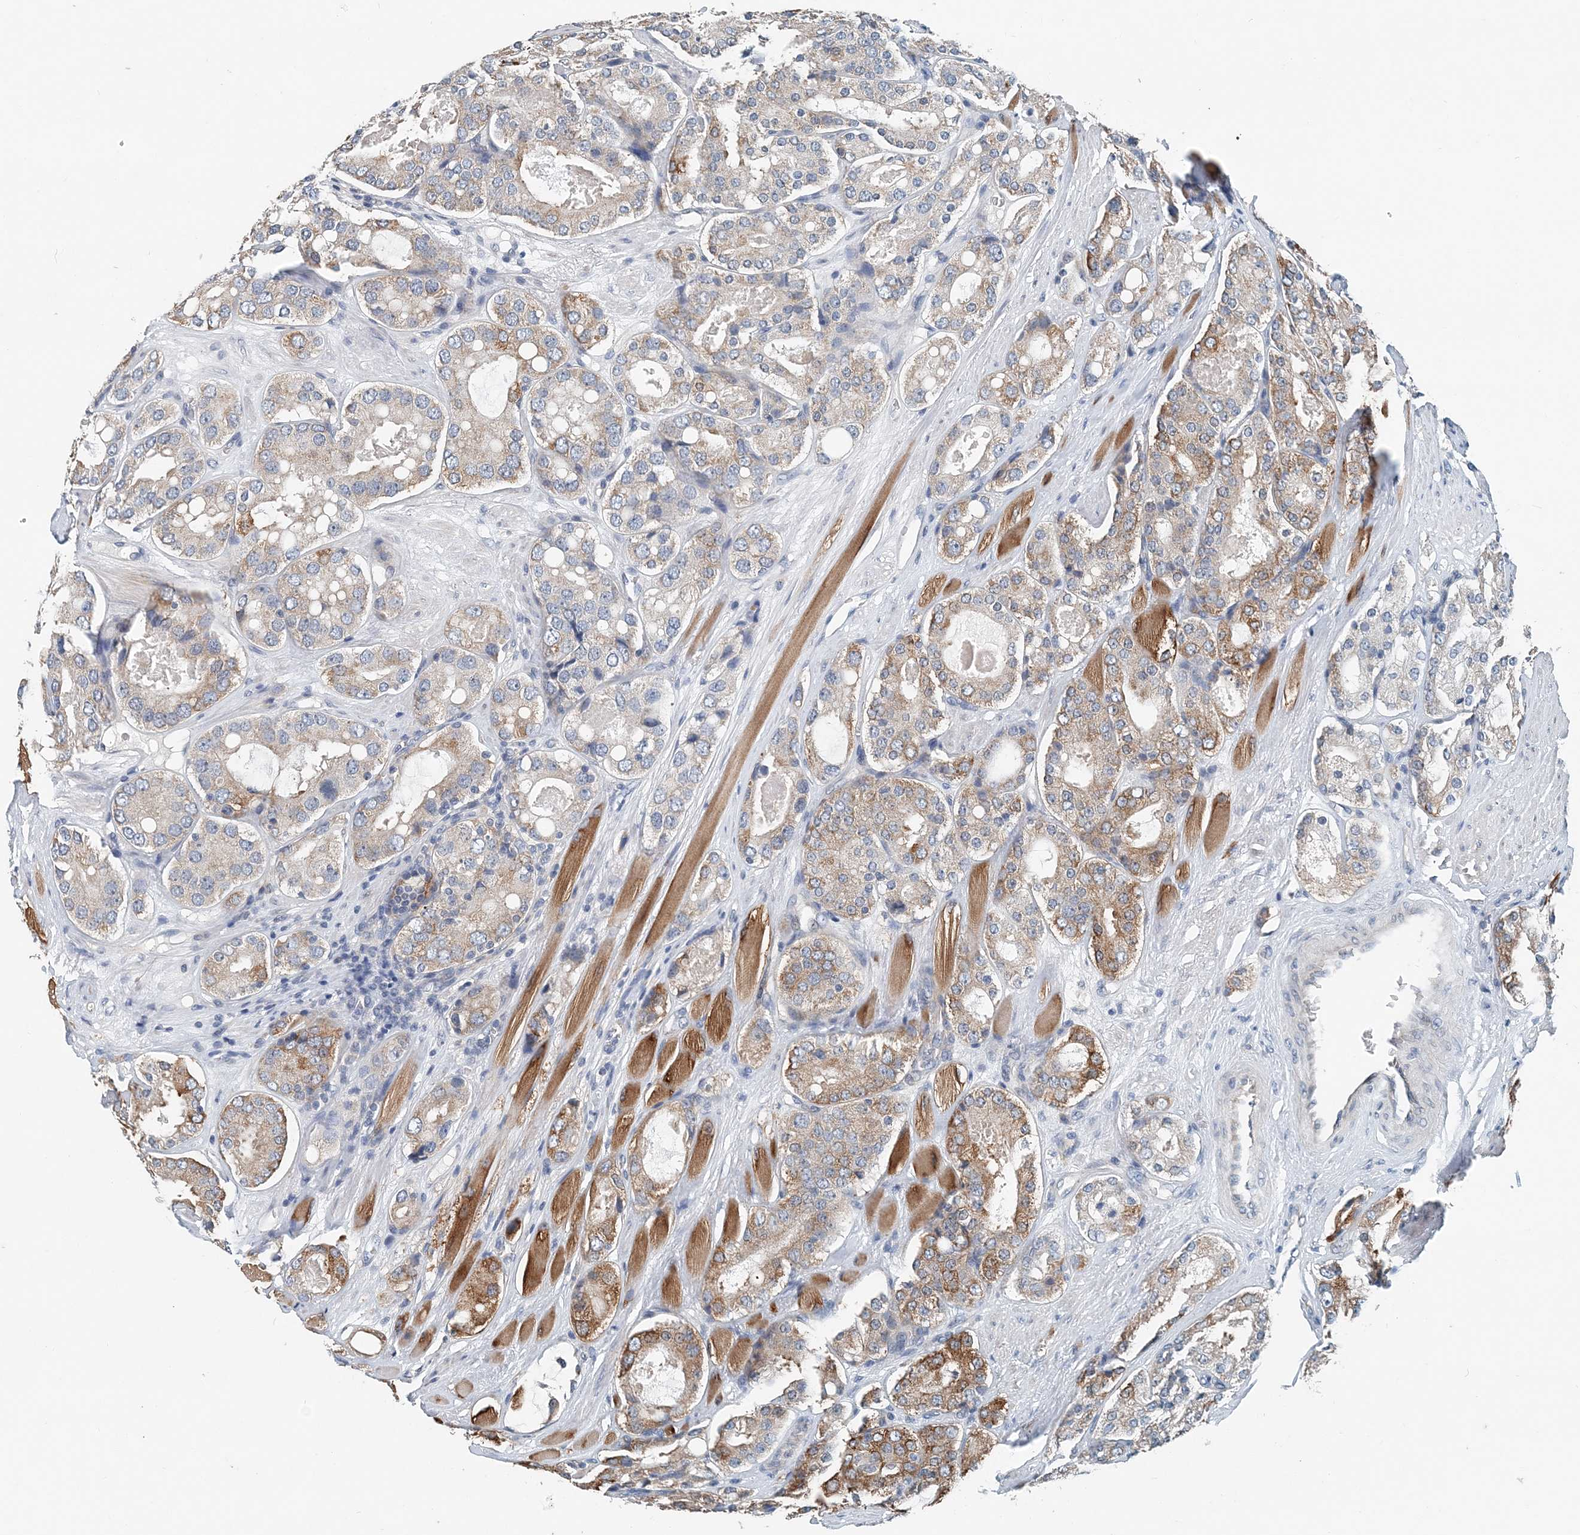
{"staining": {"intensity": "moderate", "quantity": "<25%", "location": "cytoplasmic/membranous"}, "tissue": "prostate cancer", "cell_type": "Tumor cells", "image_type": "cancer", "snomed": [{"axis": "morphology", "description": "Adenocarcinoma, High grade"}, {"axis": "topography", "description": "Prostate"}], "caption": "Protein expression analysis of human prostate cancer reveals moderate cytoplasmic/membranous expression in approximately <25% of tumor cells. Nuclei are stained in blue.", "gene": "EEF1A2", "patient": {"sex": "male", "age": 65}}